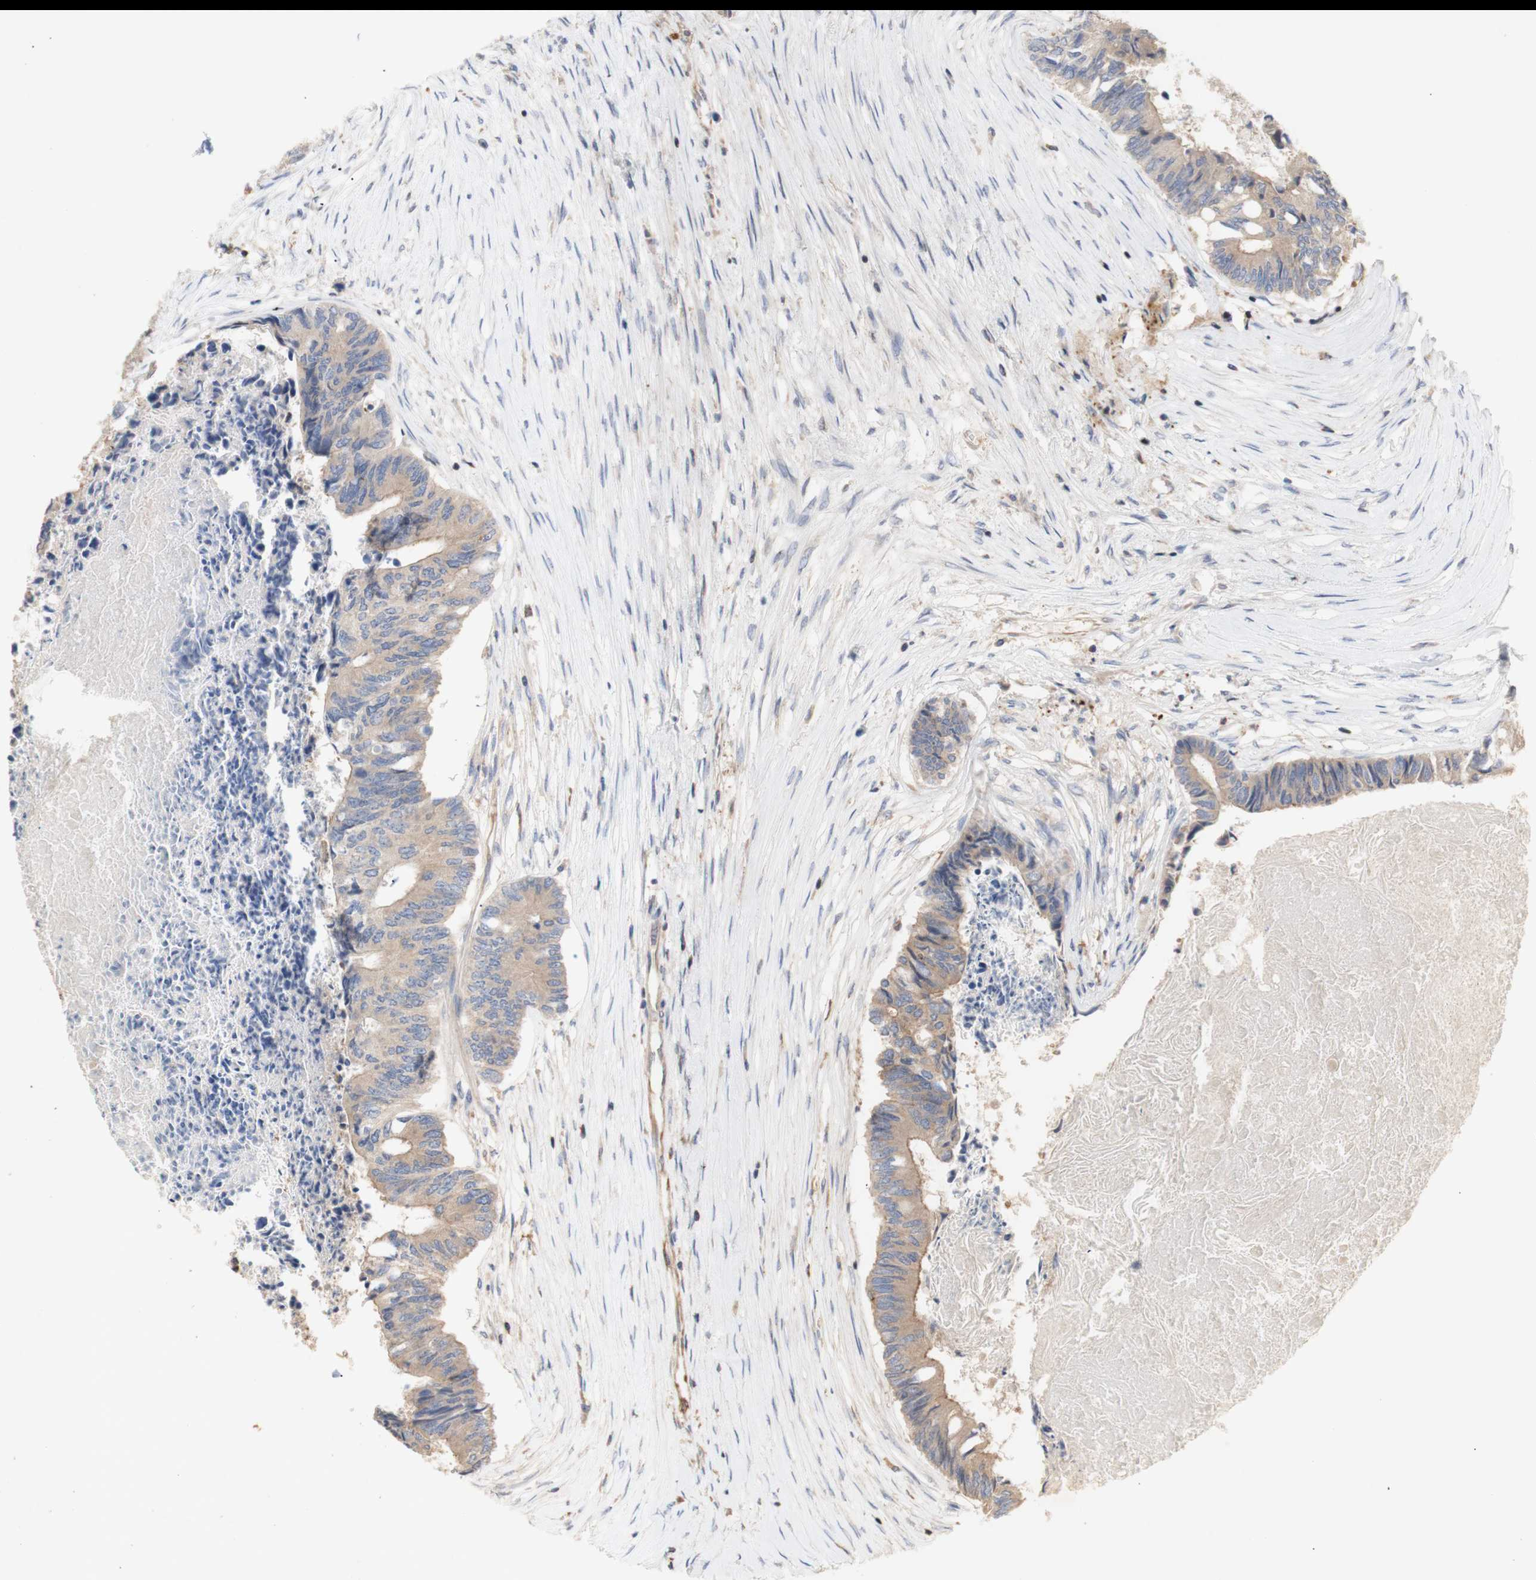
{"staining": {"intensity": "moderate", "quantity": ">75%", "location": "cytoplasmic/membranous"}, "tissue": "colorectal cancer", "cell_type": "Tumor cells", "image_type": "cancer", "snomed": [{"axis": "morphology", "description": "Adenocarcinoma, NOS"}, {"axis": "topography", "description": "Rectum"}], "caption": "Adenocarcinoma (colorectal) stained with a brown dye demonstrates moderate cytoplasmic/membranous positive staining in about >75% of tumor cells.", "gene": "IKBKG", "patient": {"sex": "male", "age": 63}}